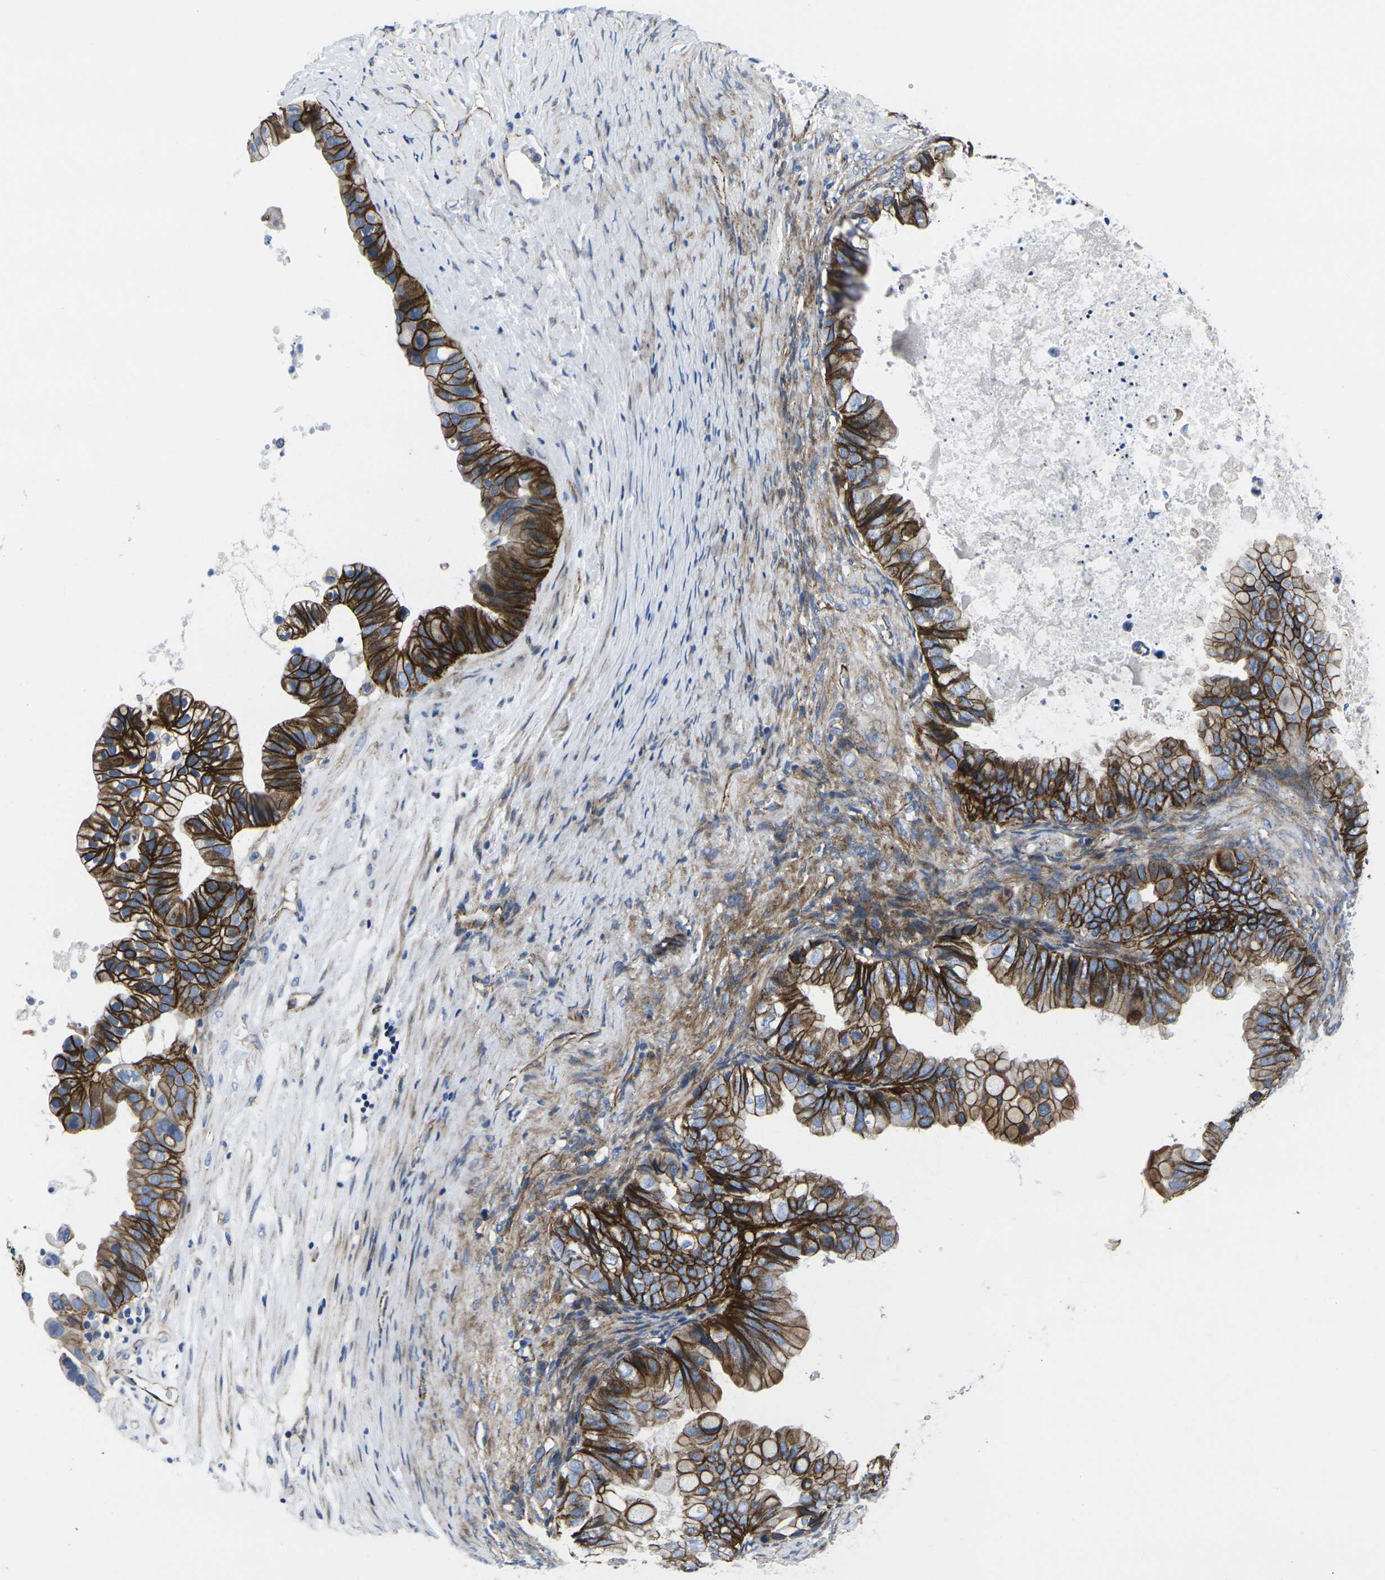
{"staining": {"intensity": "strong", "quantity": ">75%", "location": "cytoplasmic/membranous"}, "tissue": "ovarian cancer", "cell_type": "Tumor cells", "image_type": "cancer", "snomed": [{"axis": "morphology", "description": "Cystadenocarcinoma, mucinous, NOS"}, {"axis": "topography", "description": "Ovary"}], "caption": "IHC micrograph of mucinous cystadenocarcinoma (ovarian) stained for a protein (brown), which reveals high levels of strong cytoplasmic/membranous staining in about >75% of tumor cells.", "gene": "NUMB", "patient": {"sex": "female", "age": 80}}